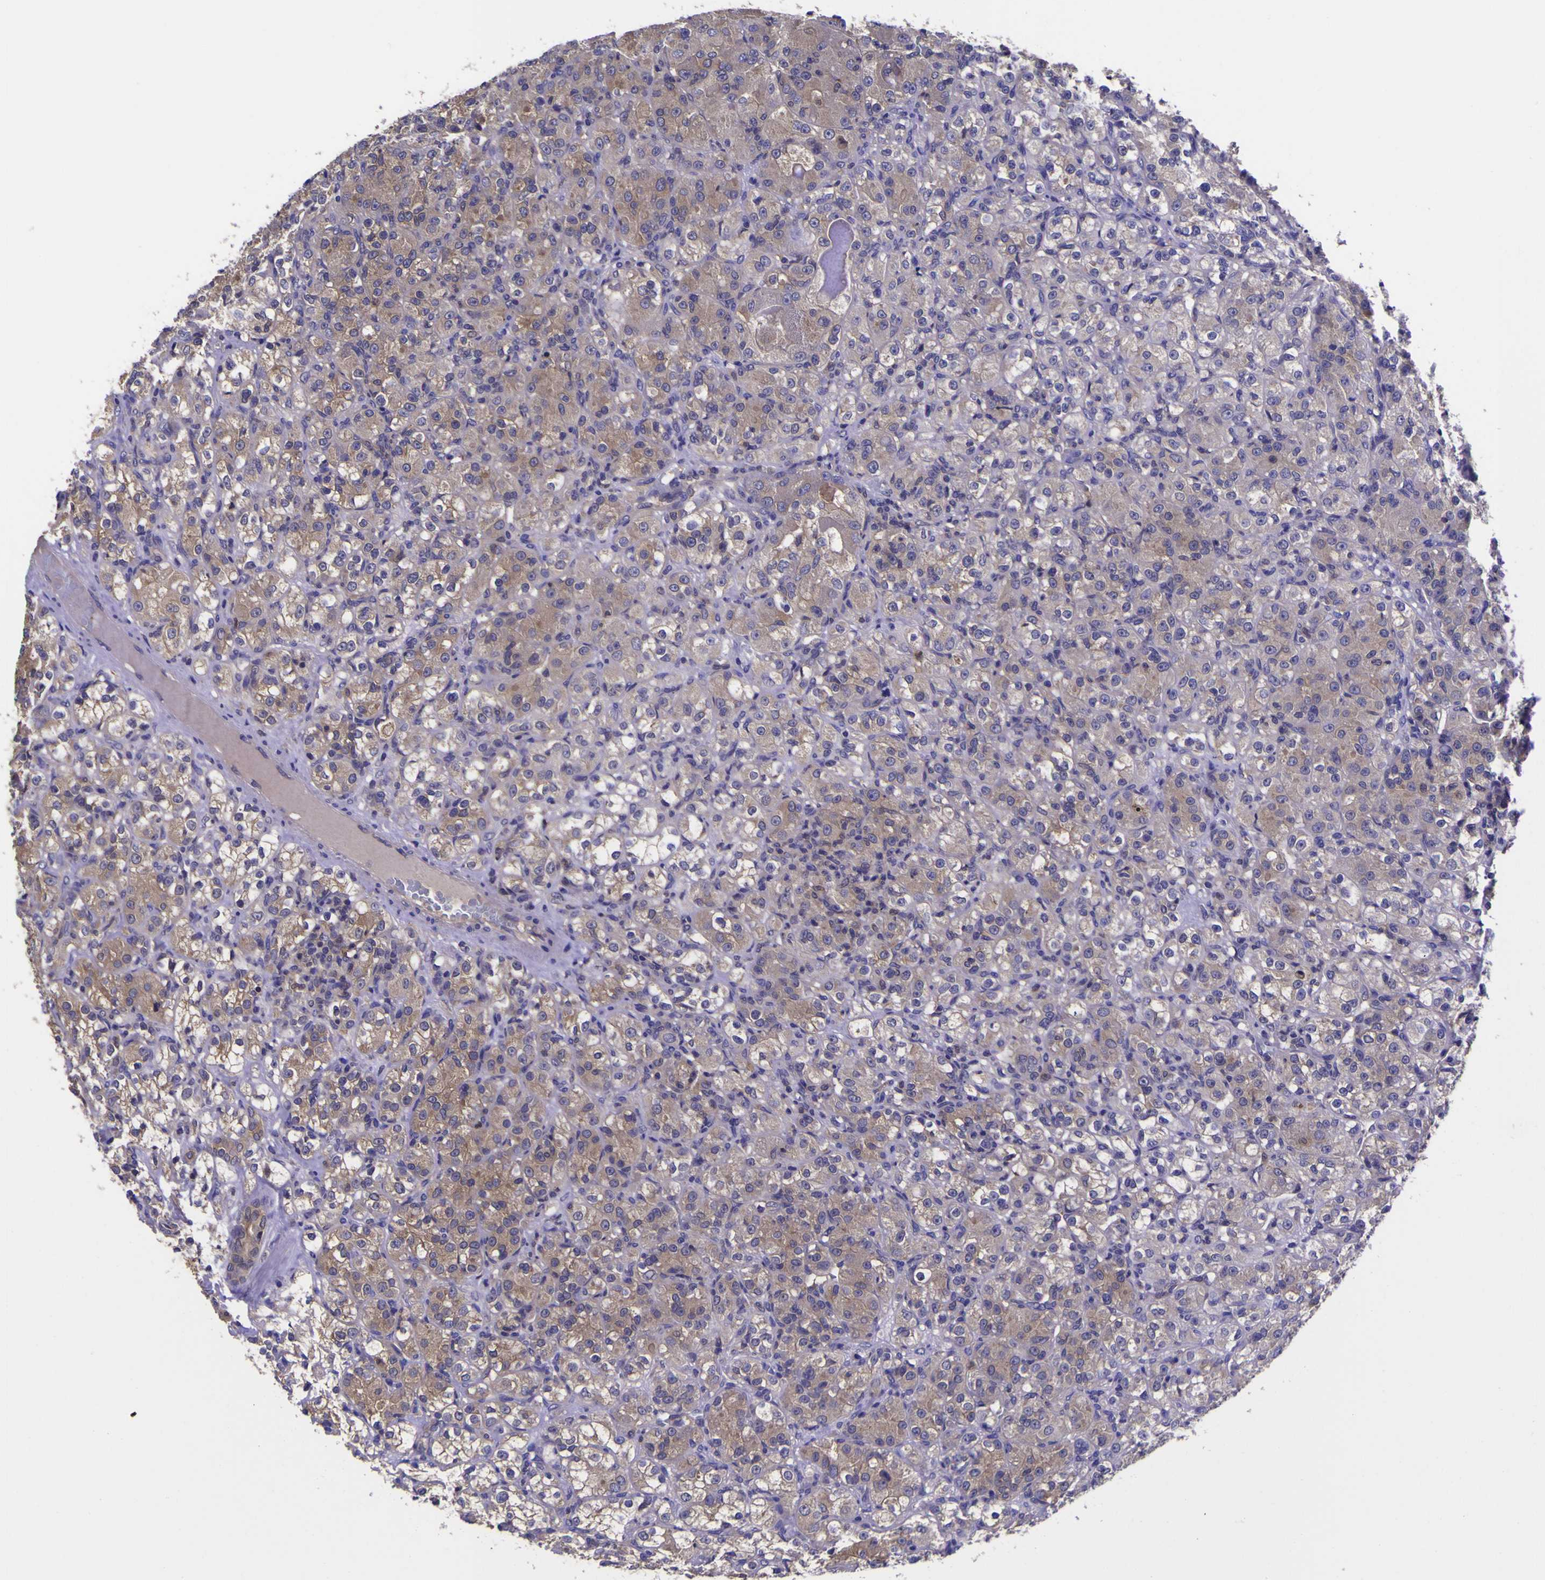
{"staining": {"intensity": "weak", "quantity": "25%-75%", "location": "cytoplasmic/membranous"}, "tissue": "renal cancer", "cell_type": "Tumor cells", "image_type": "cancer", "snomed": [{"axis": "morphology", "description": "Adenocarcinoma, NOS"}, {"axis": "topography", "description": "Kidney"}], "caption": "Adenocarcinoma (renal) stained with immunohistochemistry displays weak cytoplasmic/membranous positivity in approximately 25%-75% of tumor cells. Ihc stains the protein of interest in brown and the nuclei are stained blue.", "gene": "MAPK14", "patient": {"sex": "male", "age": 61}}